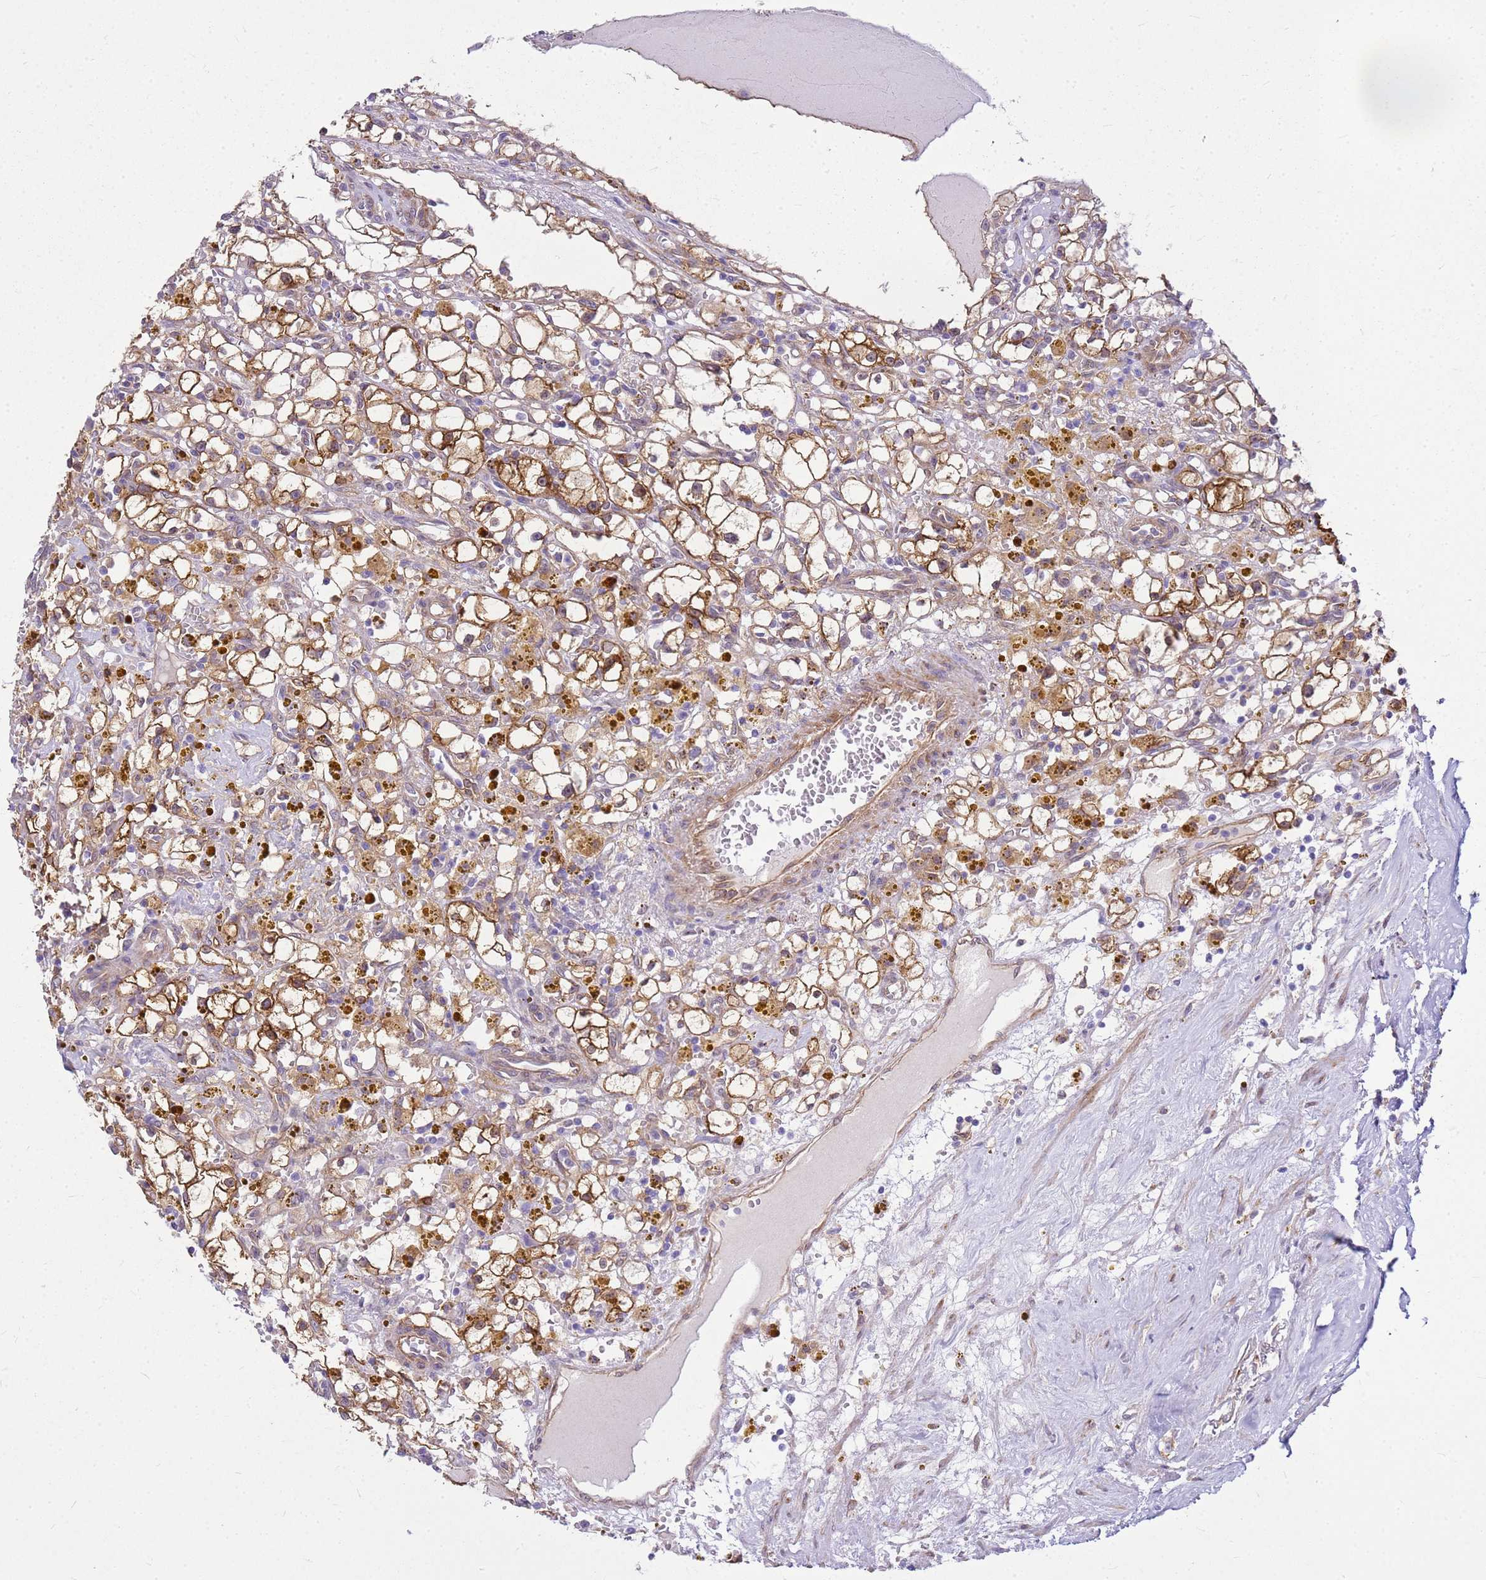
{"staining": {"intensity": "moderate", "quantity": ">75%", "location": "cytoplasmic/membranous"}, "tissue": "renal cancer", "cell_type": "Tumor cells", "image_type": "cancer", "snomed": [{"axis": "morphology", "description": "Adenocarcinoma, NOS"}, {"axis": "topography", "description": "Kidney"}], "caption": "Protein expression analysis of renal cancer (adenocarcinoma) demonstrates moderate cytoplasmic/membranous staining in about >75% of tumor cells. (DAB IHC, brown staining for protein, blue staining for nuclei).", "gene": "HSPB1", "patient": {"sex": "male", "age": 56}}